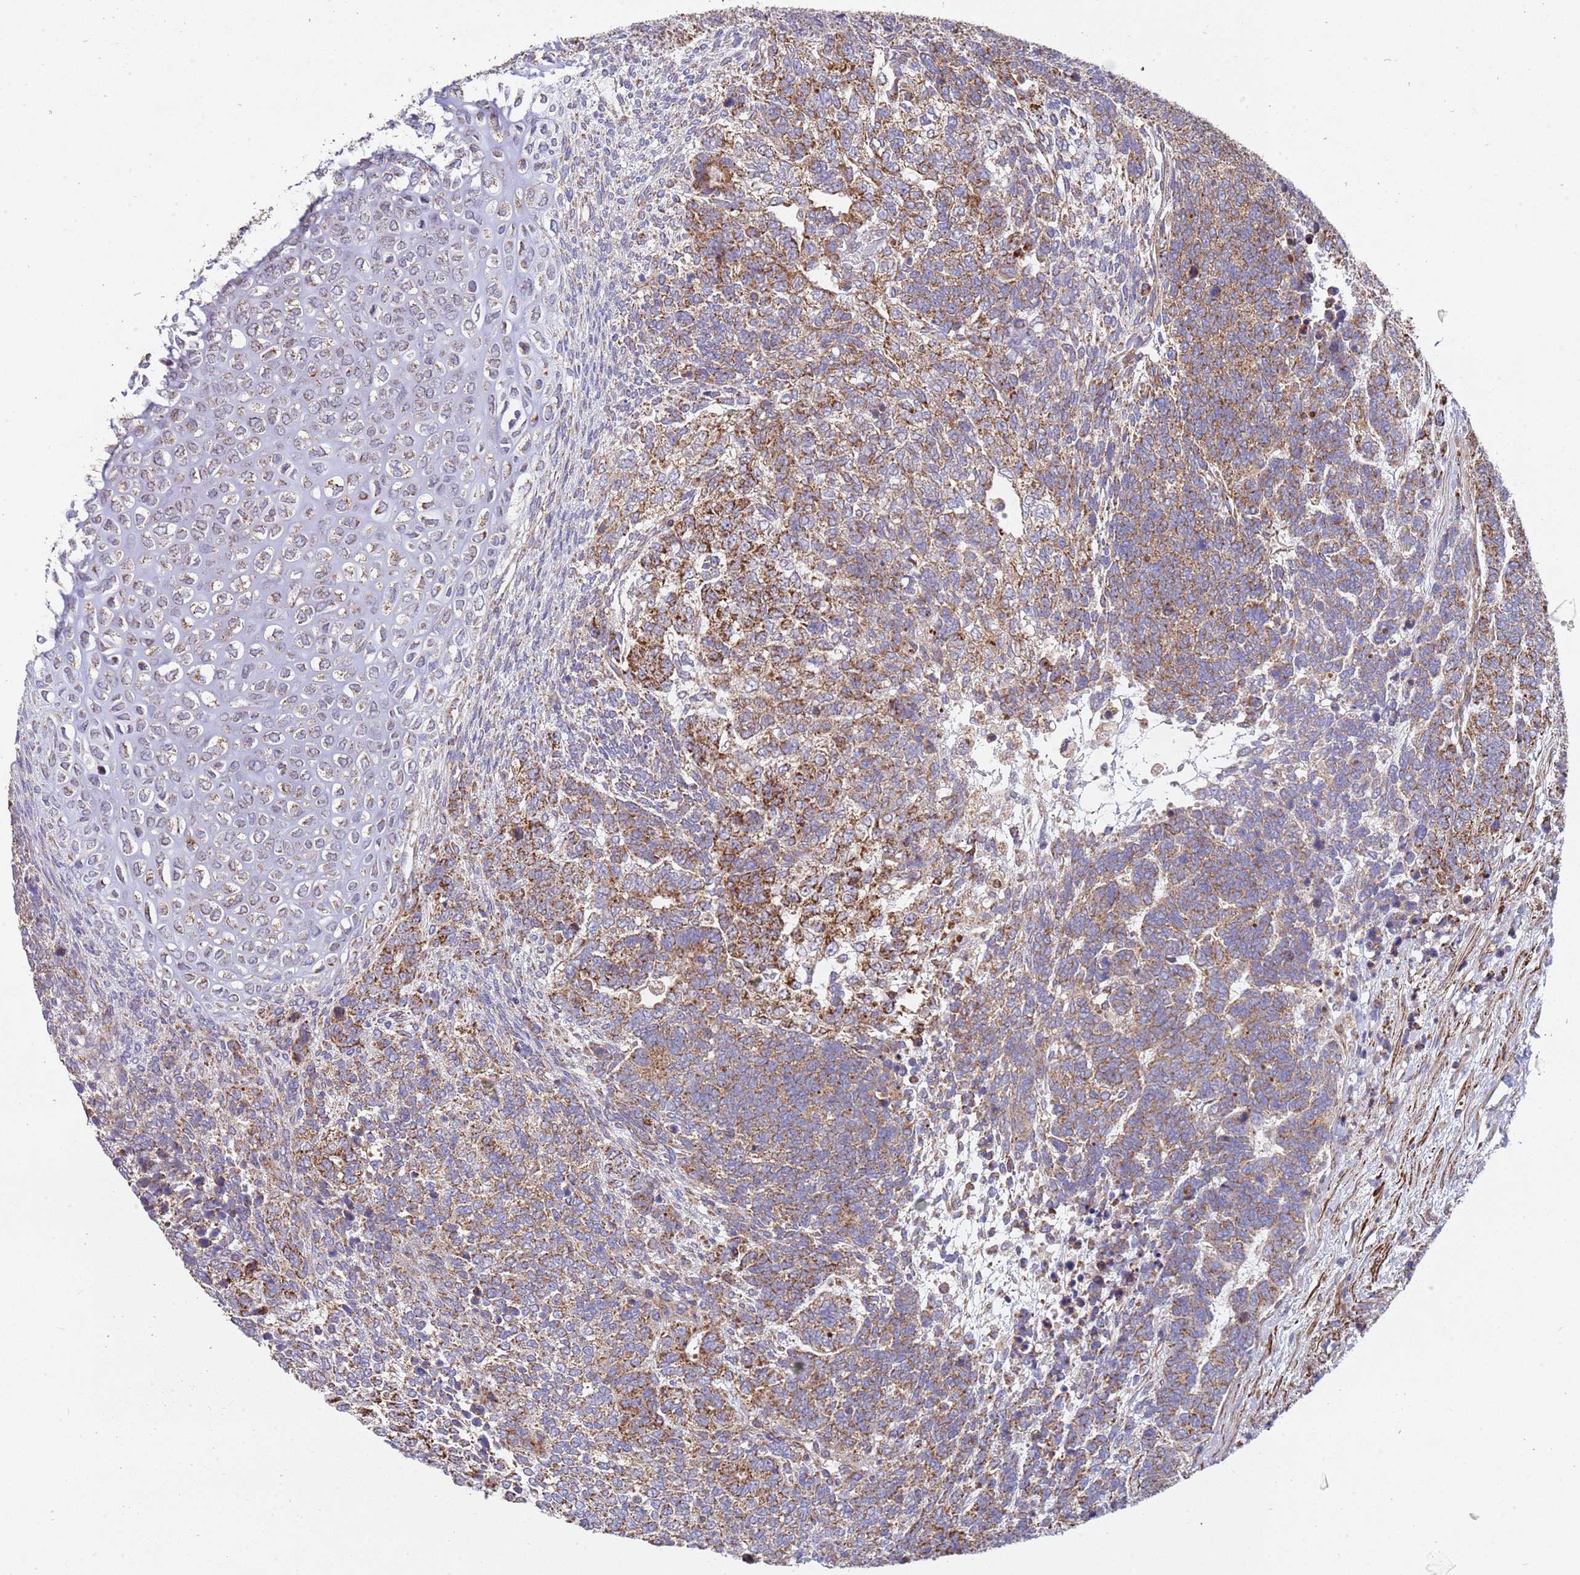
{"staining": {"intensity": "moderate", "quantity": "25%-75%", "location": "cytoplasmic/membranous"}, "tissue": "testis cancer", "cell_type": "Tumor cells", "image_type": "cancer", "snomed": [{"axis": "morphology", "description": "Carcinoma, Embryonal, NOS"}, {"axis": "topography", "description": "Testis"}], "caption": "This histopathology image displays testis embryonal carcinoma stained with IHC to label a protein in brown. The cytoplasmic/membranous of tumor cells show moderate positivity for the protein. Nuclei are counter-stained blue.", "gene": "WDFY3", "patient": {"sex": "male", "age": 23}}